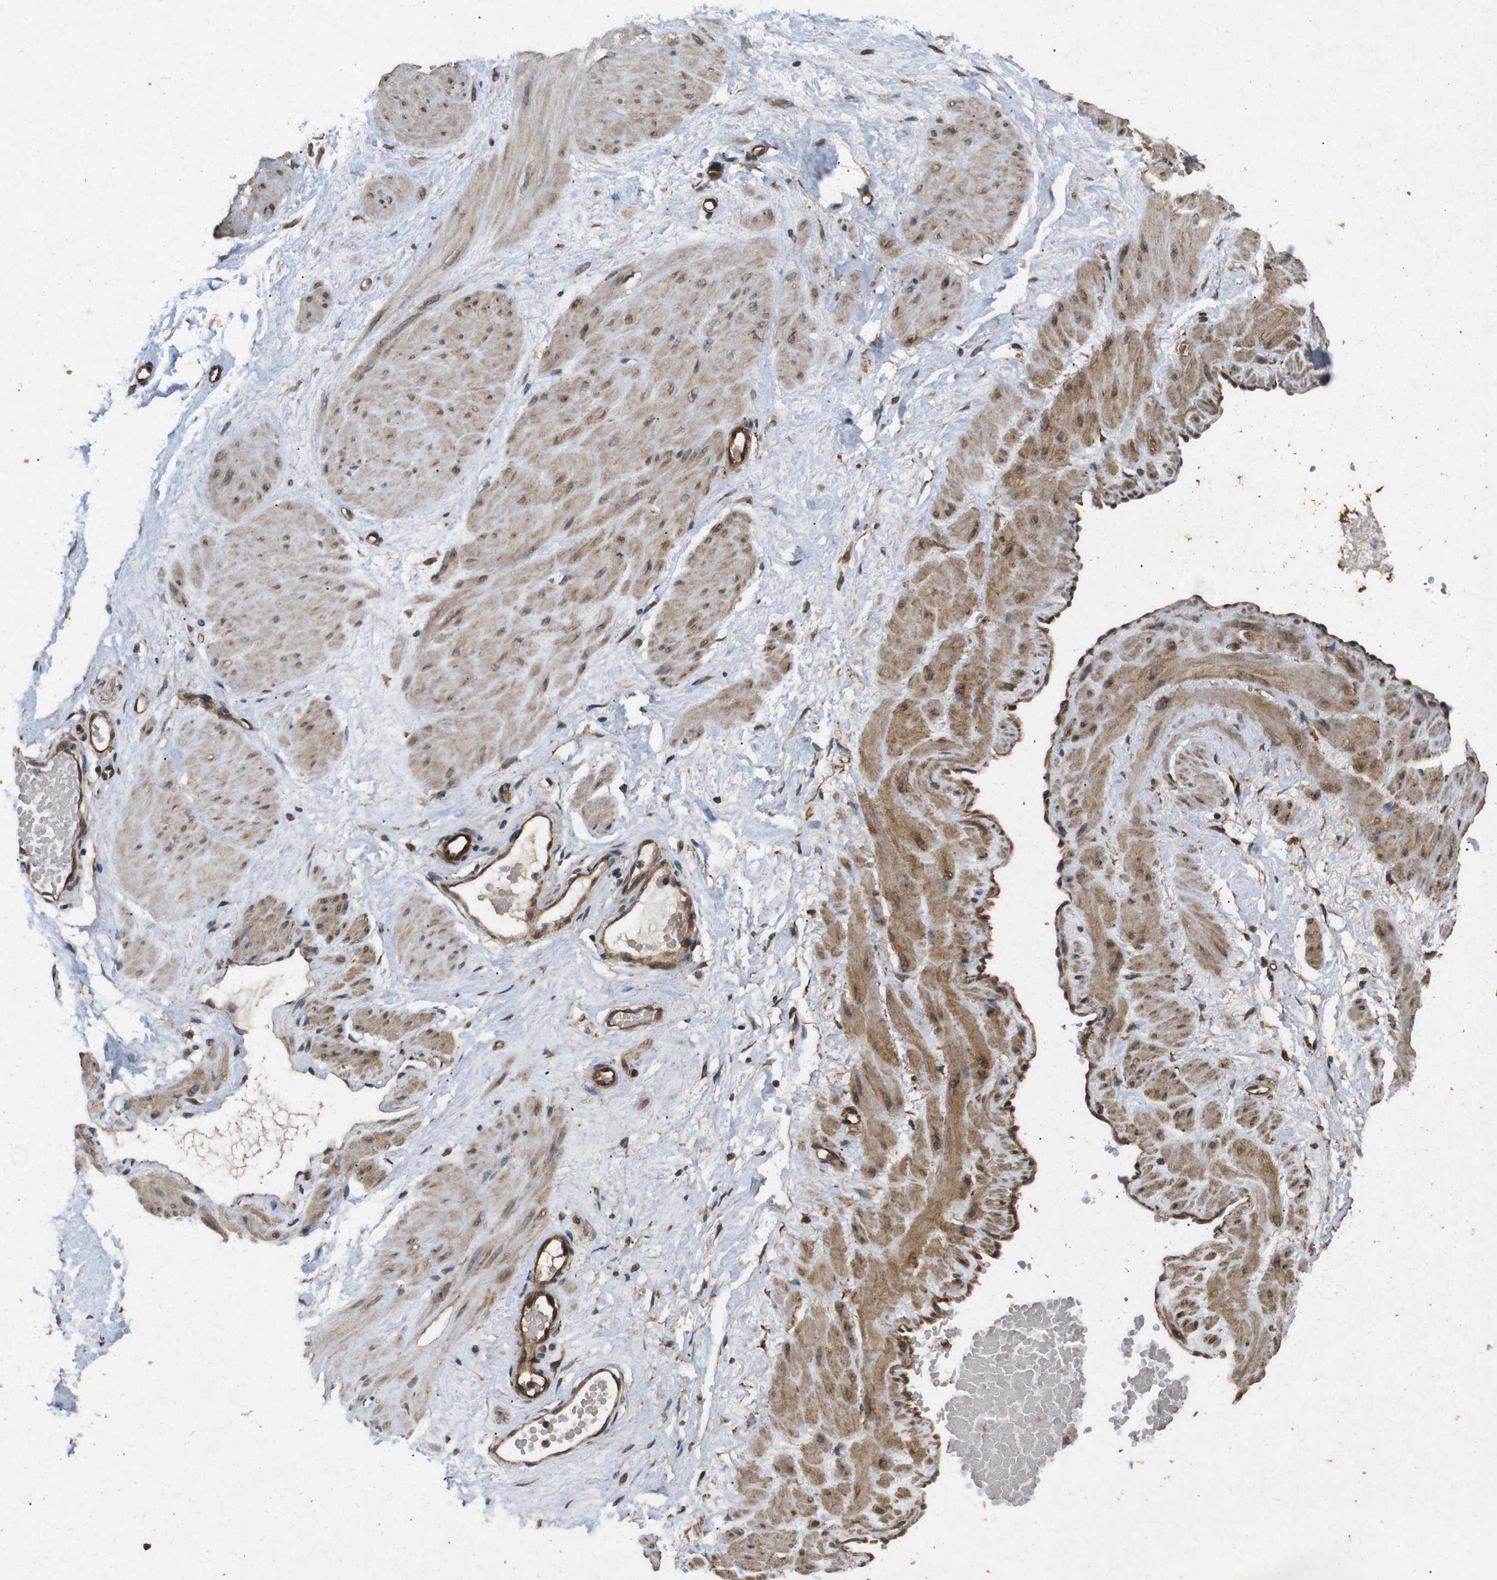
{"staining": {"intensity": "weak", "quantity": ">75%", "location": "cytoplasmic/membranous"}, "tissue": "adipose tissue", "cell_type": "Adipocytes", "image_type": "normal", "snomed": [{"axis": "morphology", "description": "Normal tissue, NOS"}, {"axis": "topography", "description": "Soft tissue"}, {"axis": "topography", "description": "Vascular tissue"}], "caption": "Protein analysis of normal adipose tissue displays weak cytoplasmic/membranous expression in about >75% of adipocytes.", "gene": "CNPY4", "patient": {"sex": "female", "age": 35}}